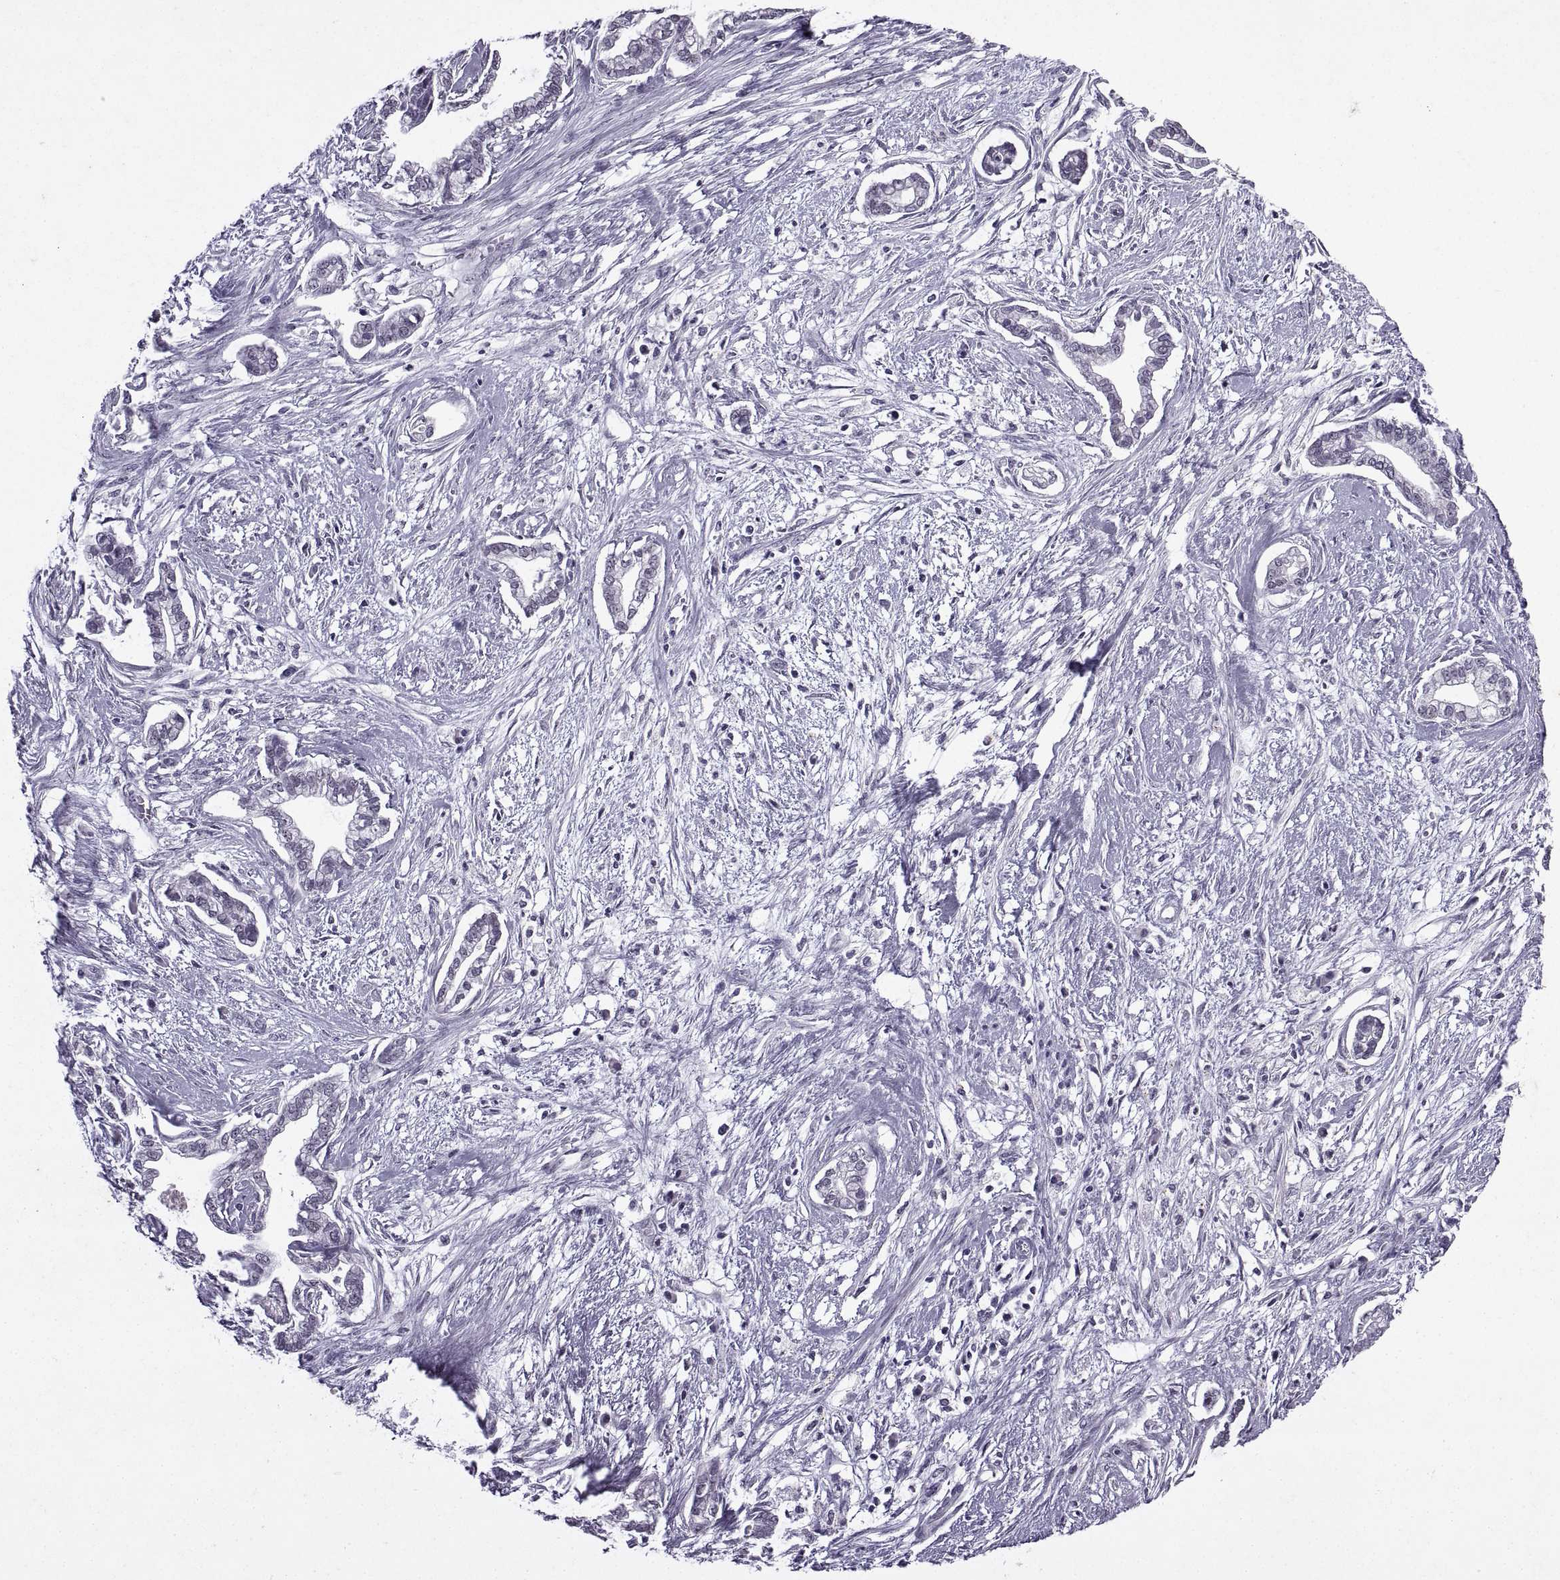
{"staining": {"intensity": "negative", "quantity": "none", "location": "none"}, "tissue": "cervical cancer", "cell_type": "Tumor cells", "image_type": "cancer", "snomed": [{"axis": "morphology", "description": "Adenocarcinoma, NOS"}, {"axis": "topography", "description": "Cervix"}], "caption": "Adenocarcinoma (cervical) was stained to show a protein in brown. There is no significant staining in tumor cells. (DAB immunohistochemistry, high magnification).", "gene": "SINHCAF", "patient": {"sex": "female", "age": 62}}